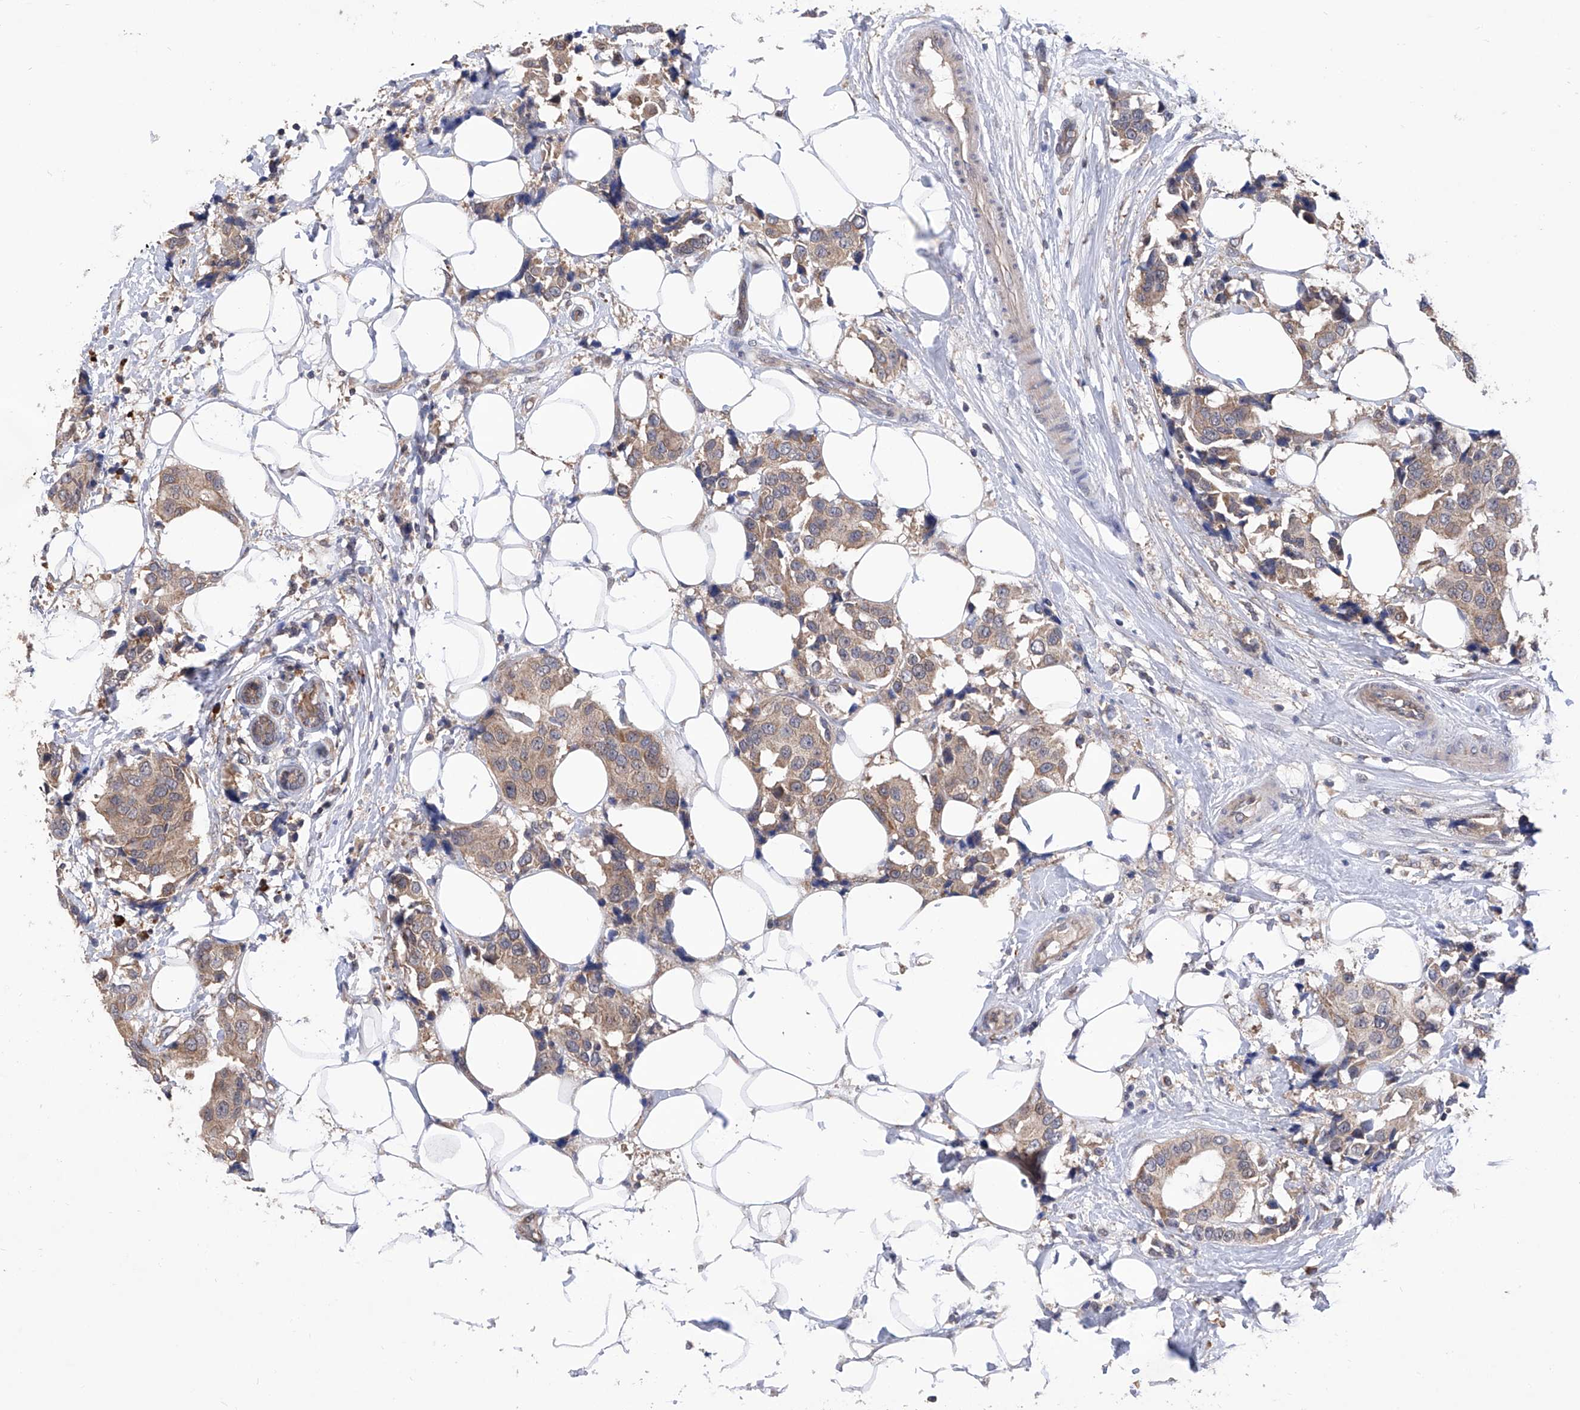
{"staining": {"intensity": "moderate", "quantity": ">75%", "location": "cytoplasmic/membranous"}, "tissue": "breast cancer", "cell_type": "Tumor cells", "image_type": "cancer", "snomed": [{"axis": "morphology", "description": "Normal tissue, NOS"}, {"axis": "morphology", "description": "Duct carcinoma"}, {"axis": "topography", "description": "Breast"}], "caption": "A histopathology image of infiltrating ductal carcinoma (breast) stained for a protein exhibits moderate cytoplasmic/membranous brown staining in tumor cells. (DAB IHC, brown staining for protein, blue staining for nuclei).", "gene": "USP45", "patient": {"sex": "female", "age": 39}}